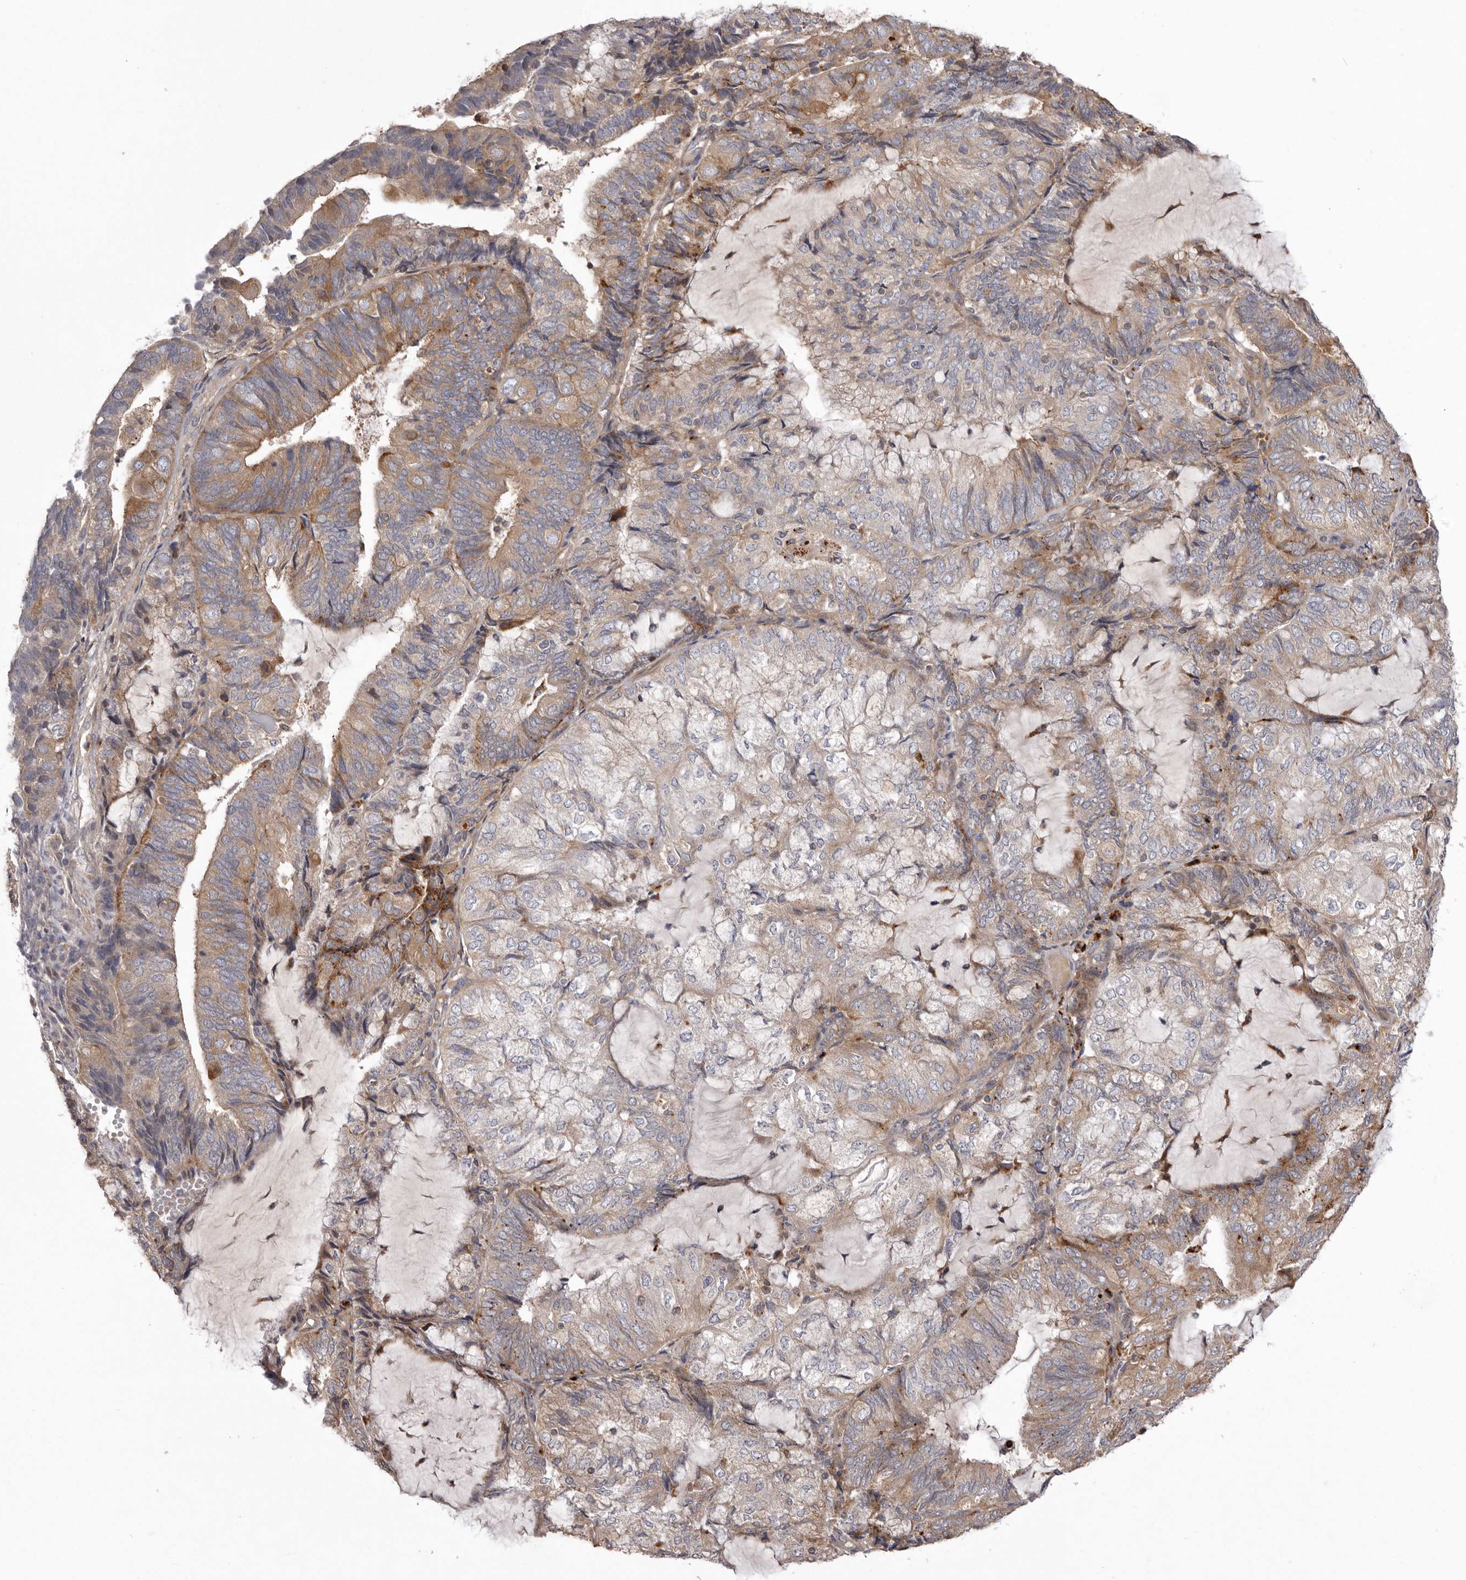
{"staining": {"intensity": "moderate", "quantity": "25%-75%", "location": "cytoplasmic/membranous"}, "tissue": "endometrial cancer", "cell_type": "Tumor cells", "image_type": "cancer", "snomed": [{"axis": "morphology", "description": "Adenocarcinoma, NOS"}, {"axis": "topography", "description": "Endometrium"}], "caption": "Human adenocarcinoma (endometrial) stained for a protein (brown) reveals moderate cytoplasmic/membranous positive positivity in about 25%-75% of tumor cells.", "gene": "WDR47", "patient": {"sex": "female", "age": 81}}